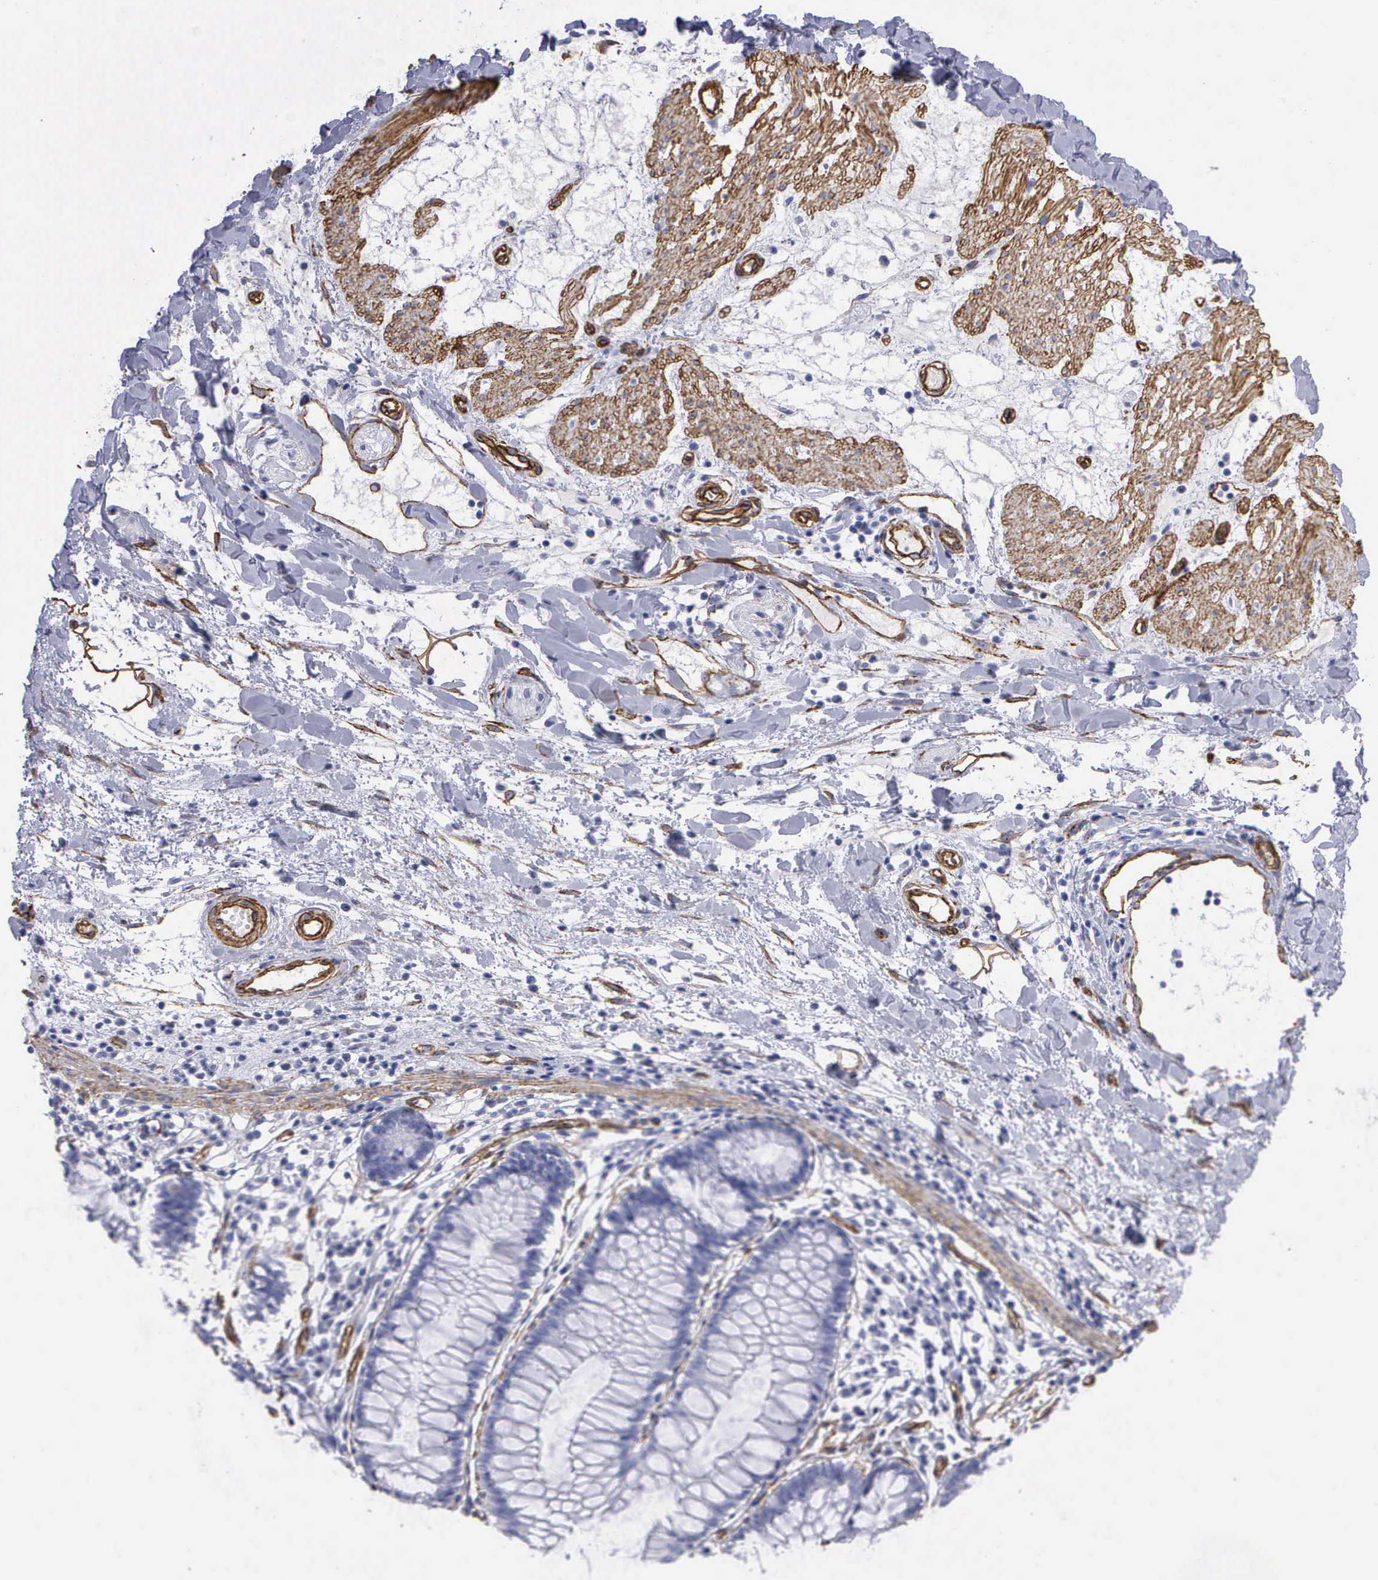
{"staining": {"intensity": "strong", "quantity": ">75%", "location": "cytoplasmic/membranous"}, "tissue": "colon", "cell_type": "Endothelial cells", "image_type": "normal", "snomed": [{"axis": "morphology", "description": "Normal tissue, NOS"}, {"axis": "topography", "description": "Colon"}], "caption": "Colon was stained to show a protein in brown. There is high levels of strong cytoplasmic/membranous staining in approximately >75% of endothelial cells. The protein is stained brown, and the nuclei are stained in blue (DAB IHC with brightfield microscopy, high magnification).", "gene": "MAGEB10", "patient": {"sex": "female", "age": 55}}